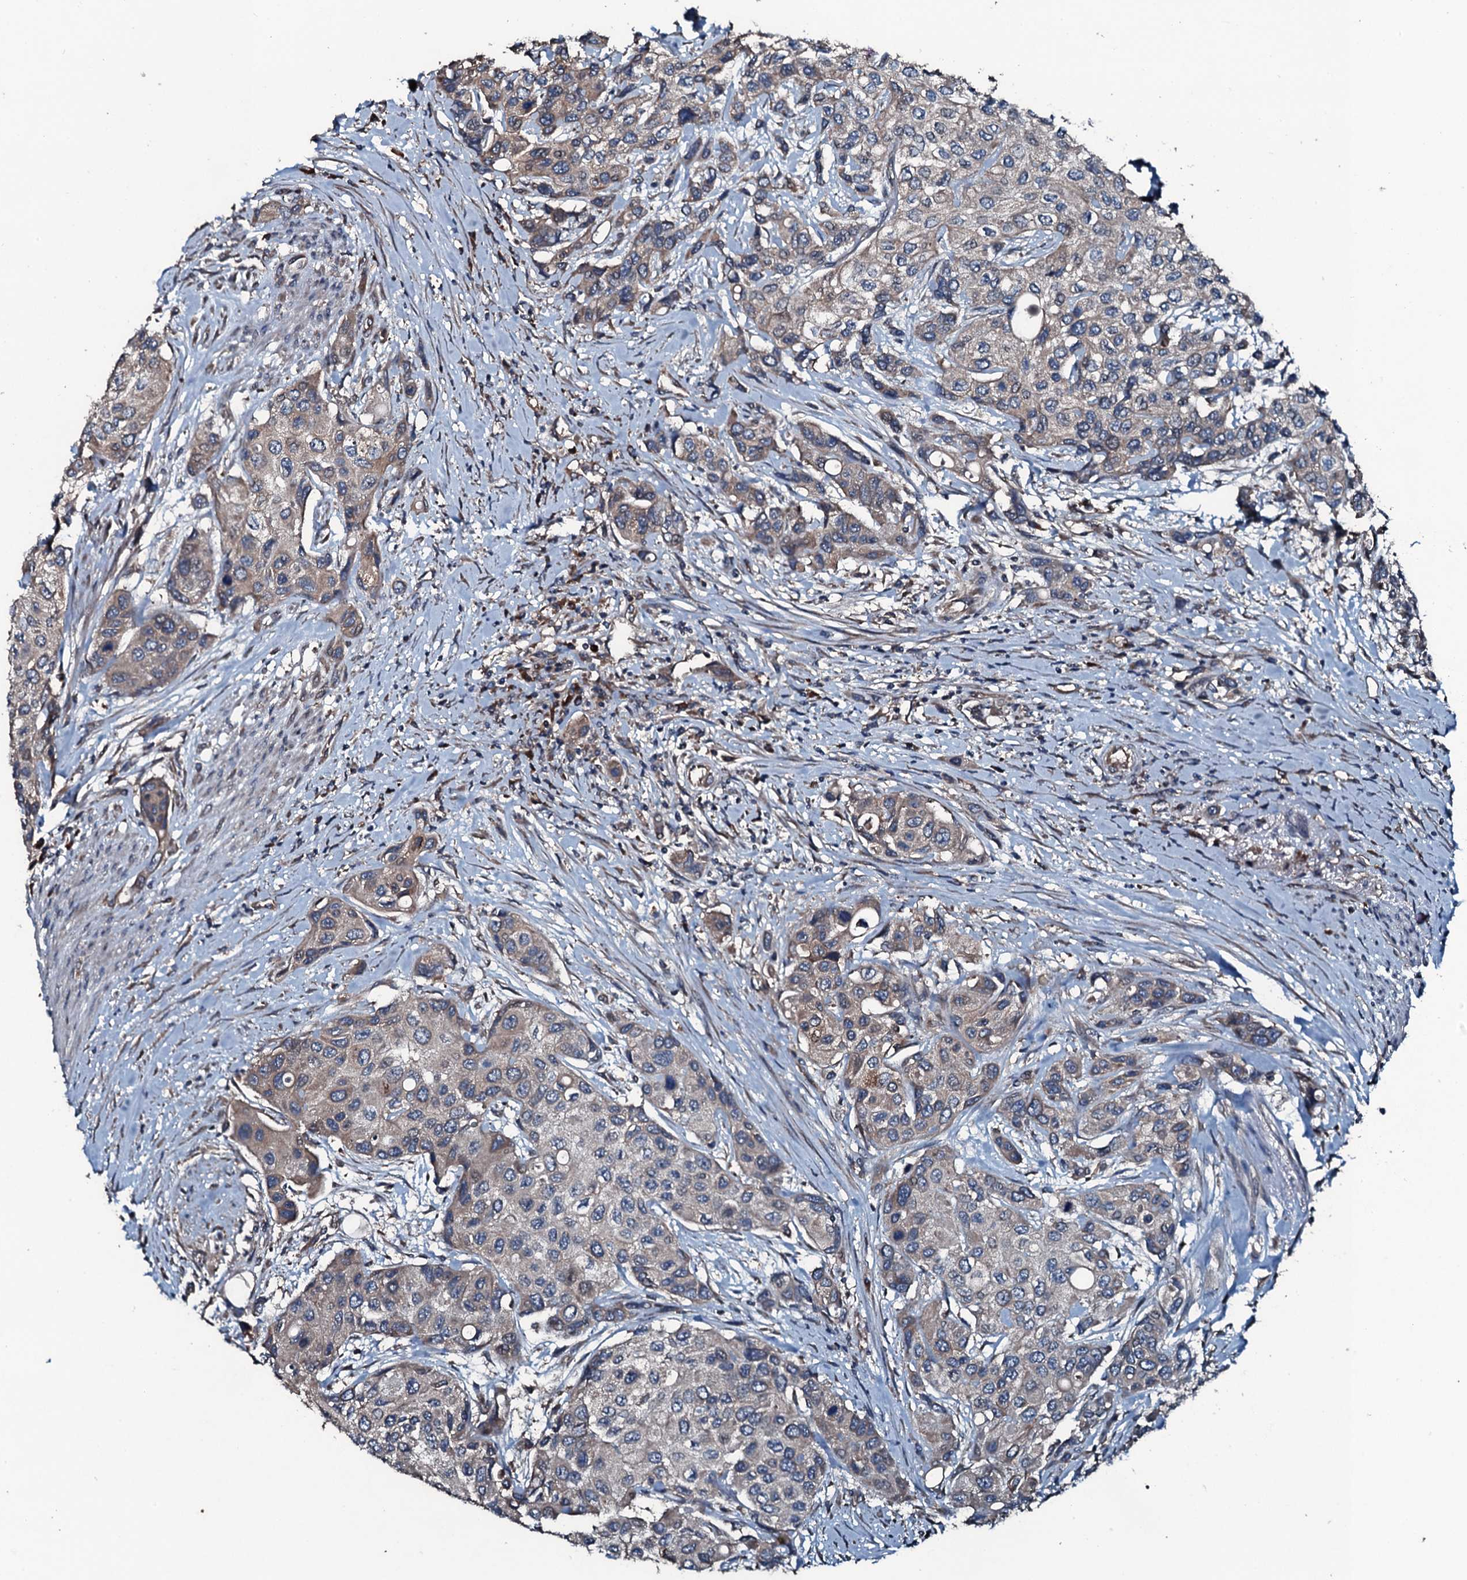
{"staining": {"intensity": "weak", "quantity": ">75%", "location": "cytoplasmic/membranous"}, "tissue": "urothelial cancer", "cell_type": "Tumor cells", "image_type": "cancer", "snomed": [{"axis": "morphology", "description": "Normal tissue, NOS"}, {"axis": "morphology", "description": "Urothelial carcinoma, High grade"}, {"axis": "topography", "description": "Vascular tissue"}, {"axis": "topography", "description": "Urinary bladder"}], "caption": "Protein expression analysis of urothelial cancer demonstrates weak cytoplasmic/membranous staining in approximately >75% of tumor cells. Ihc stains the protein of interest in brown and the nuclei are stained blue.", "gene": "AARS1", "patient": {"sex": "female", "age": 56}}